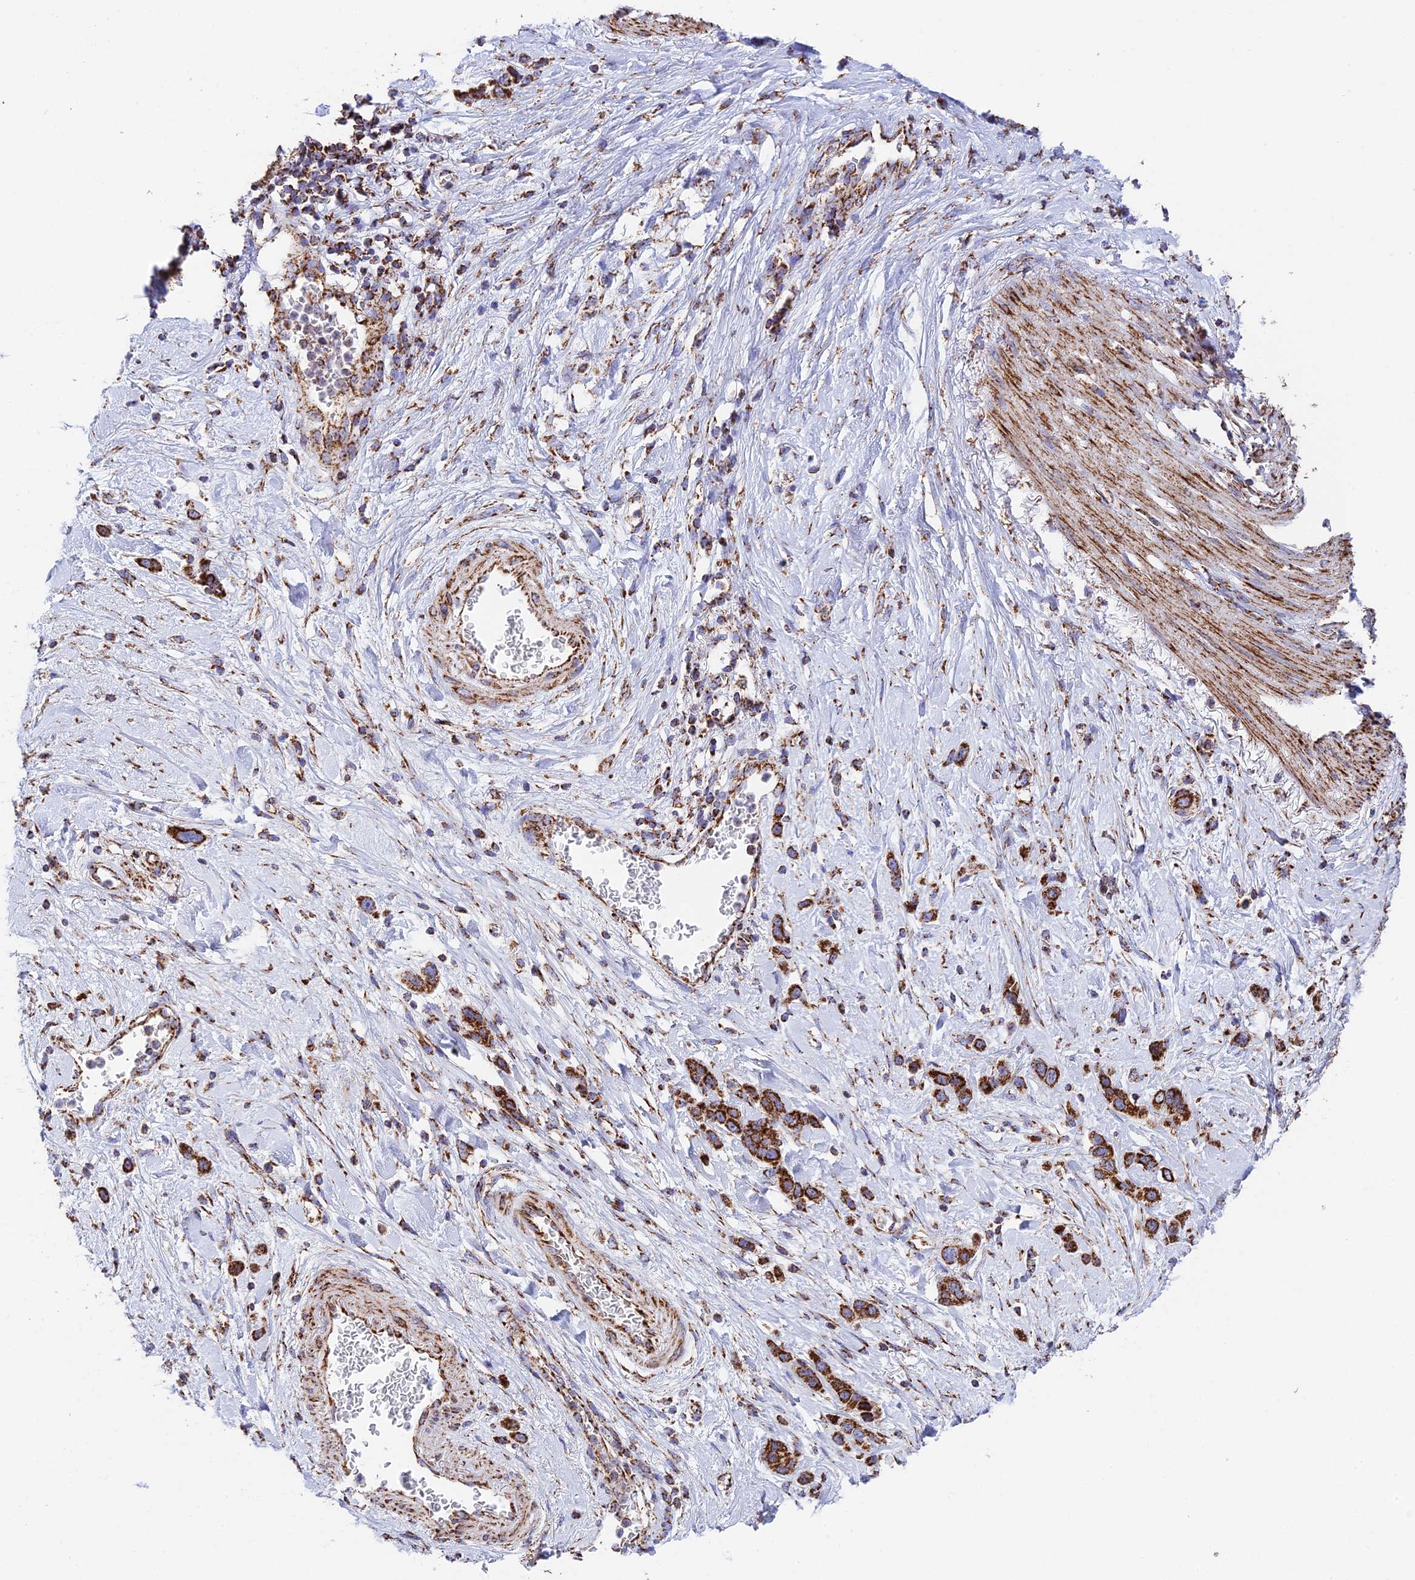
{"staining": {"intensity": "strong", "quantity": ">75%", "location": "cytoplasmic/membranous"}, "tissue": "stomach cancer", "cell_type": "Tumor cells", "image_type": "cancer", "snomed": [{"axis": "morphology", "description": "Adenocarcinoma, NOS"}, {"axis": "morphology", "description": "Adenocarcinoma, High grade"}, {"axis": "topography", "description": "Stomach, upper"}, {"axis": "topography", "description": "Stomach, lower"}], "caption": "Immunohistochemistry of adenocarcinoma (stomach) exhibits high levels of strong cytoplasmic/membranous expression in about >75% of tumor cells.", "gene": "CHCHD3", "patient": {"sex": "female", "age": 65}}